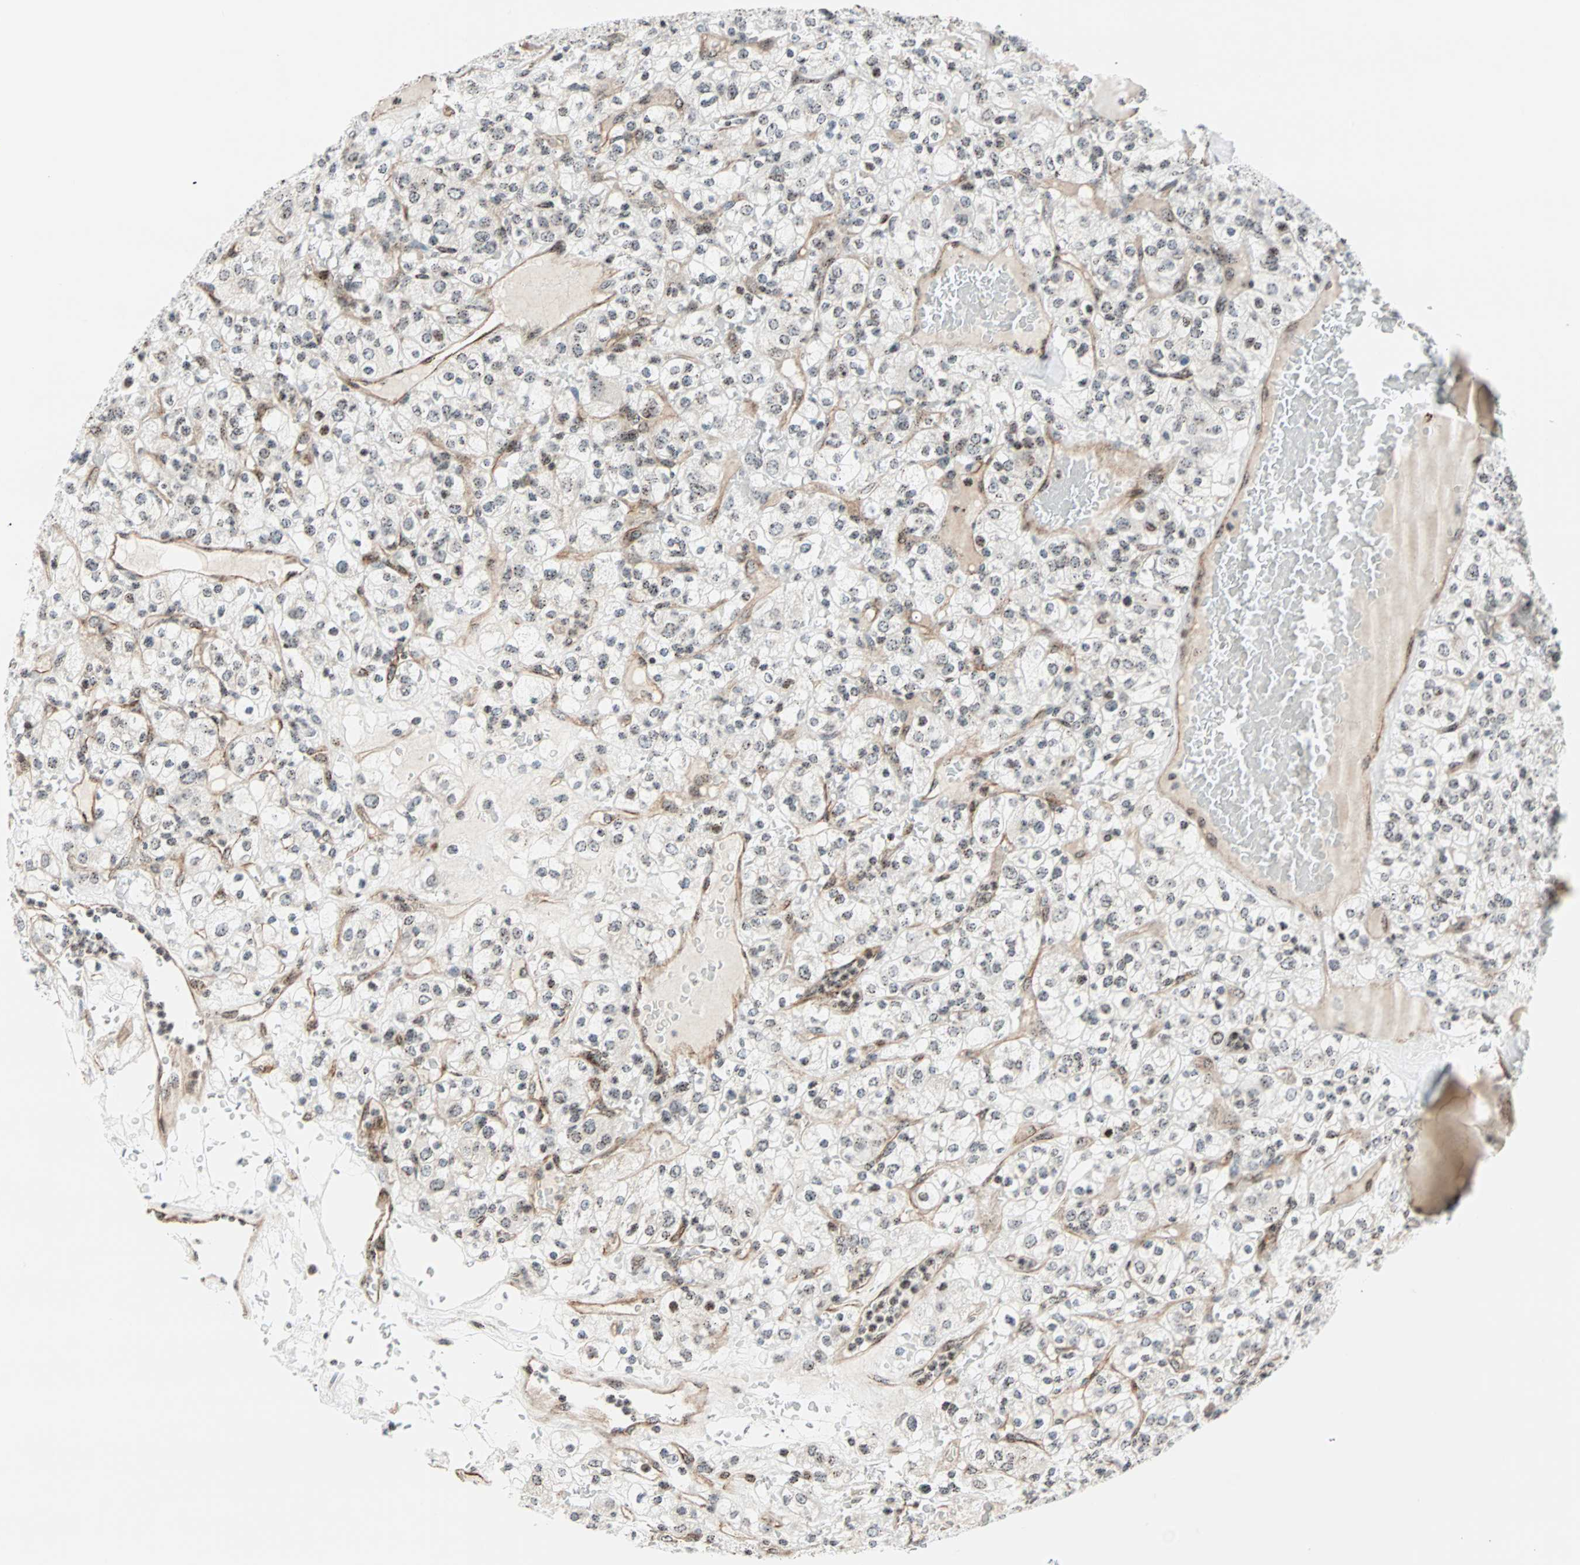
{"staining": {"intensity": "weak", "quantity": ">75%", "location": "nuclear"}, "tissue": "renal cancer", "cell_type": "Tumor cells", "image_type": "cancer", "snomed": [{"axis": "morphology", "description": "Normal tissue, NOS"}, {"axis": "morphology", "description": "Adenocarcinoma, NOS"}, {"axis": "topography", "description": "Kidney"}], "caption": "Immunohistochemistry (IHC) image of neoplastic tissue: renal cancer stained using IHC exhibits low levels of weak protein expression localized specifically in the nuclear of tumor cells, appearing as a nuclear brown color.", "gene": "CENPA", "patient": {"sex": "female", "age": 72}}